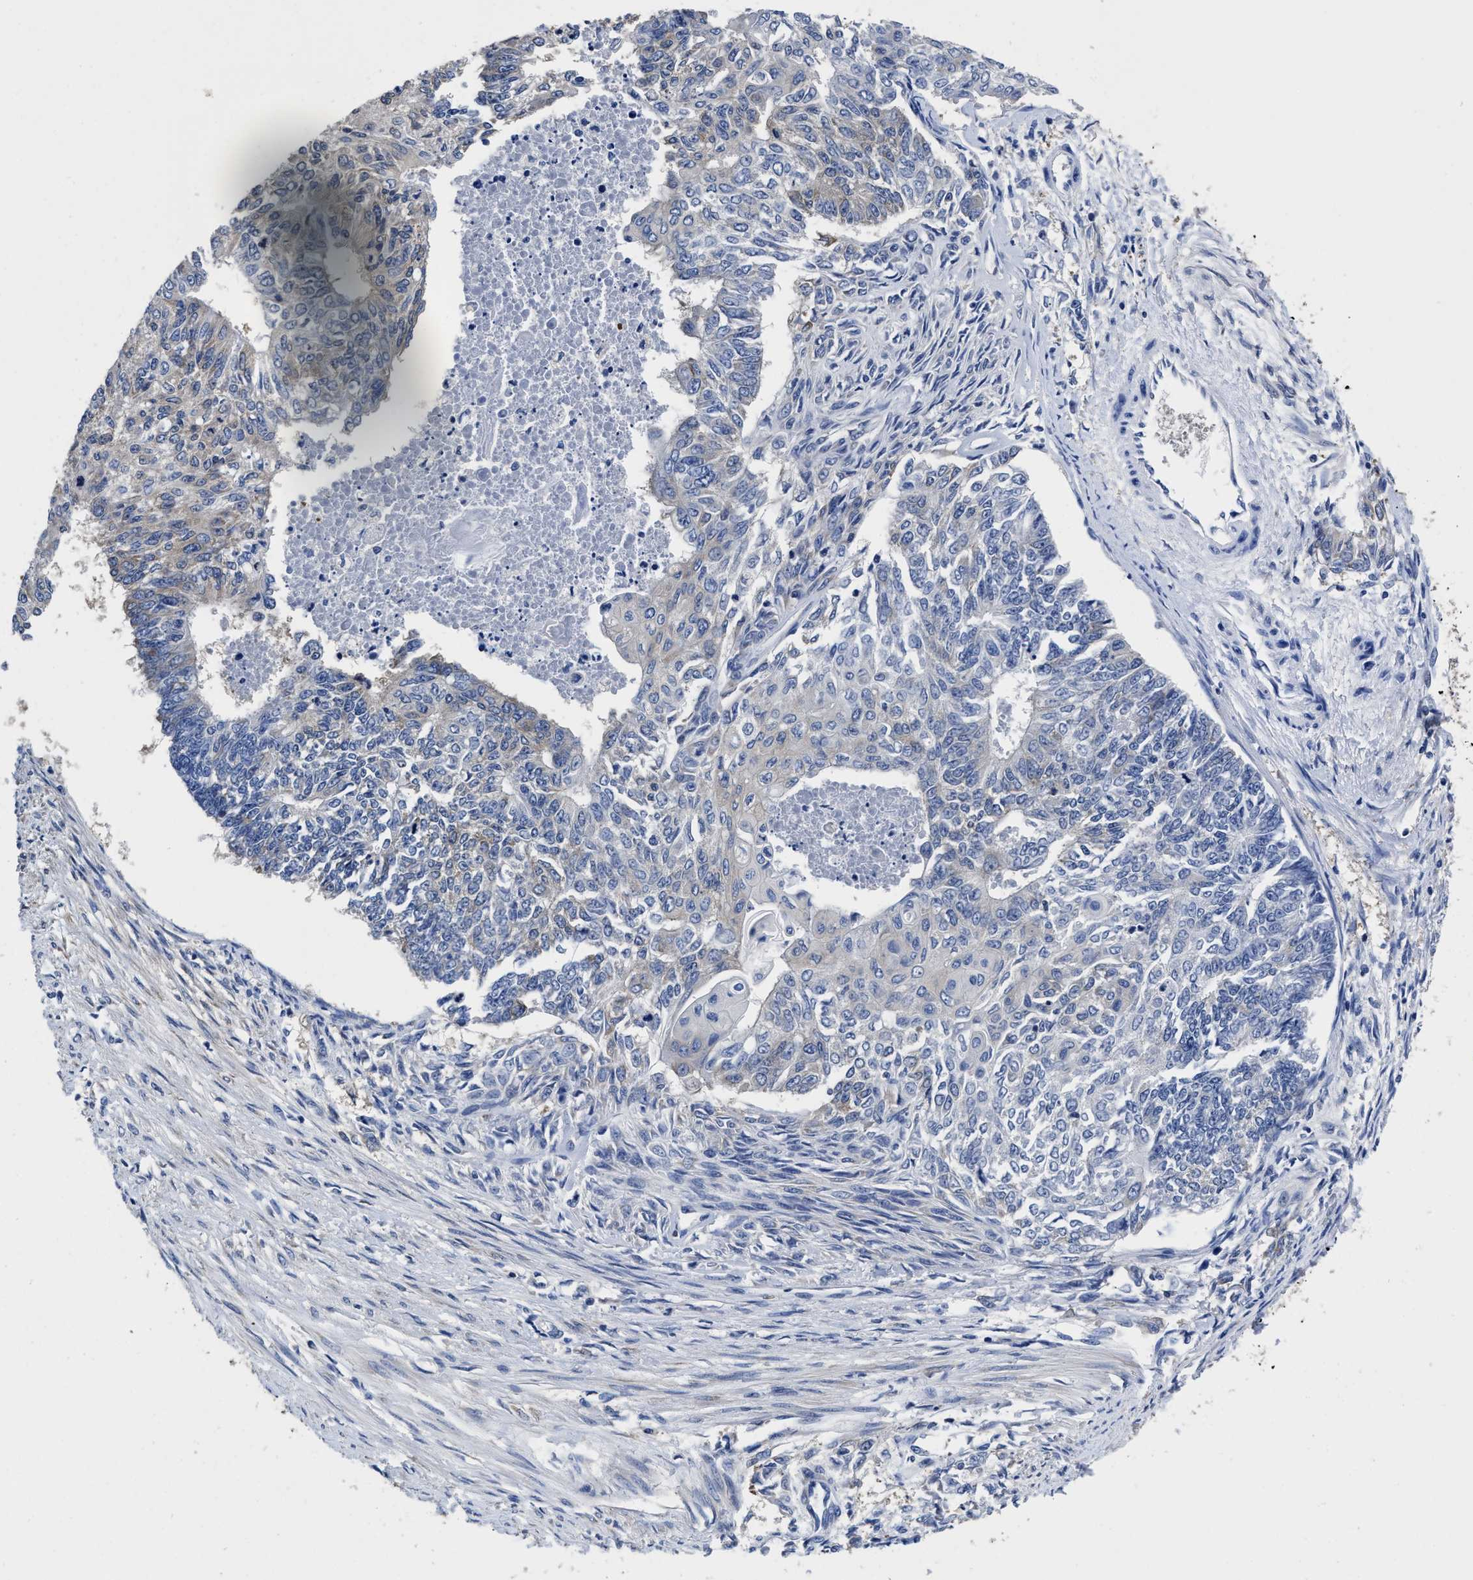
{"staining": {"intensity": "weak", "quantity": "<25%", "location": "cytoplasmic/membranous"}, "tissue": "endometrial cancer", "cell_type": "Tumor cells", "image_type": "cancer", "snomed": [{"axis": "morphology", "description": "Adenocarcinoma, NOS"}, {"axis": "topography", "description": "Endometrium"}], "caption": "Tumor cells show no significant expression in endometrial adenocarcinoma.", "gene": "YARS1", "patient": {"sex": "female", "age": 32}}